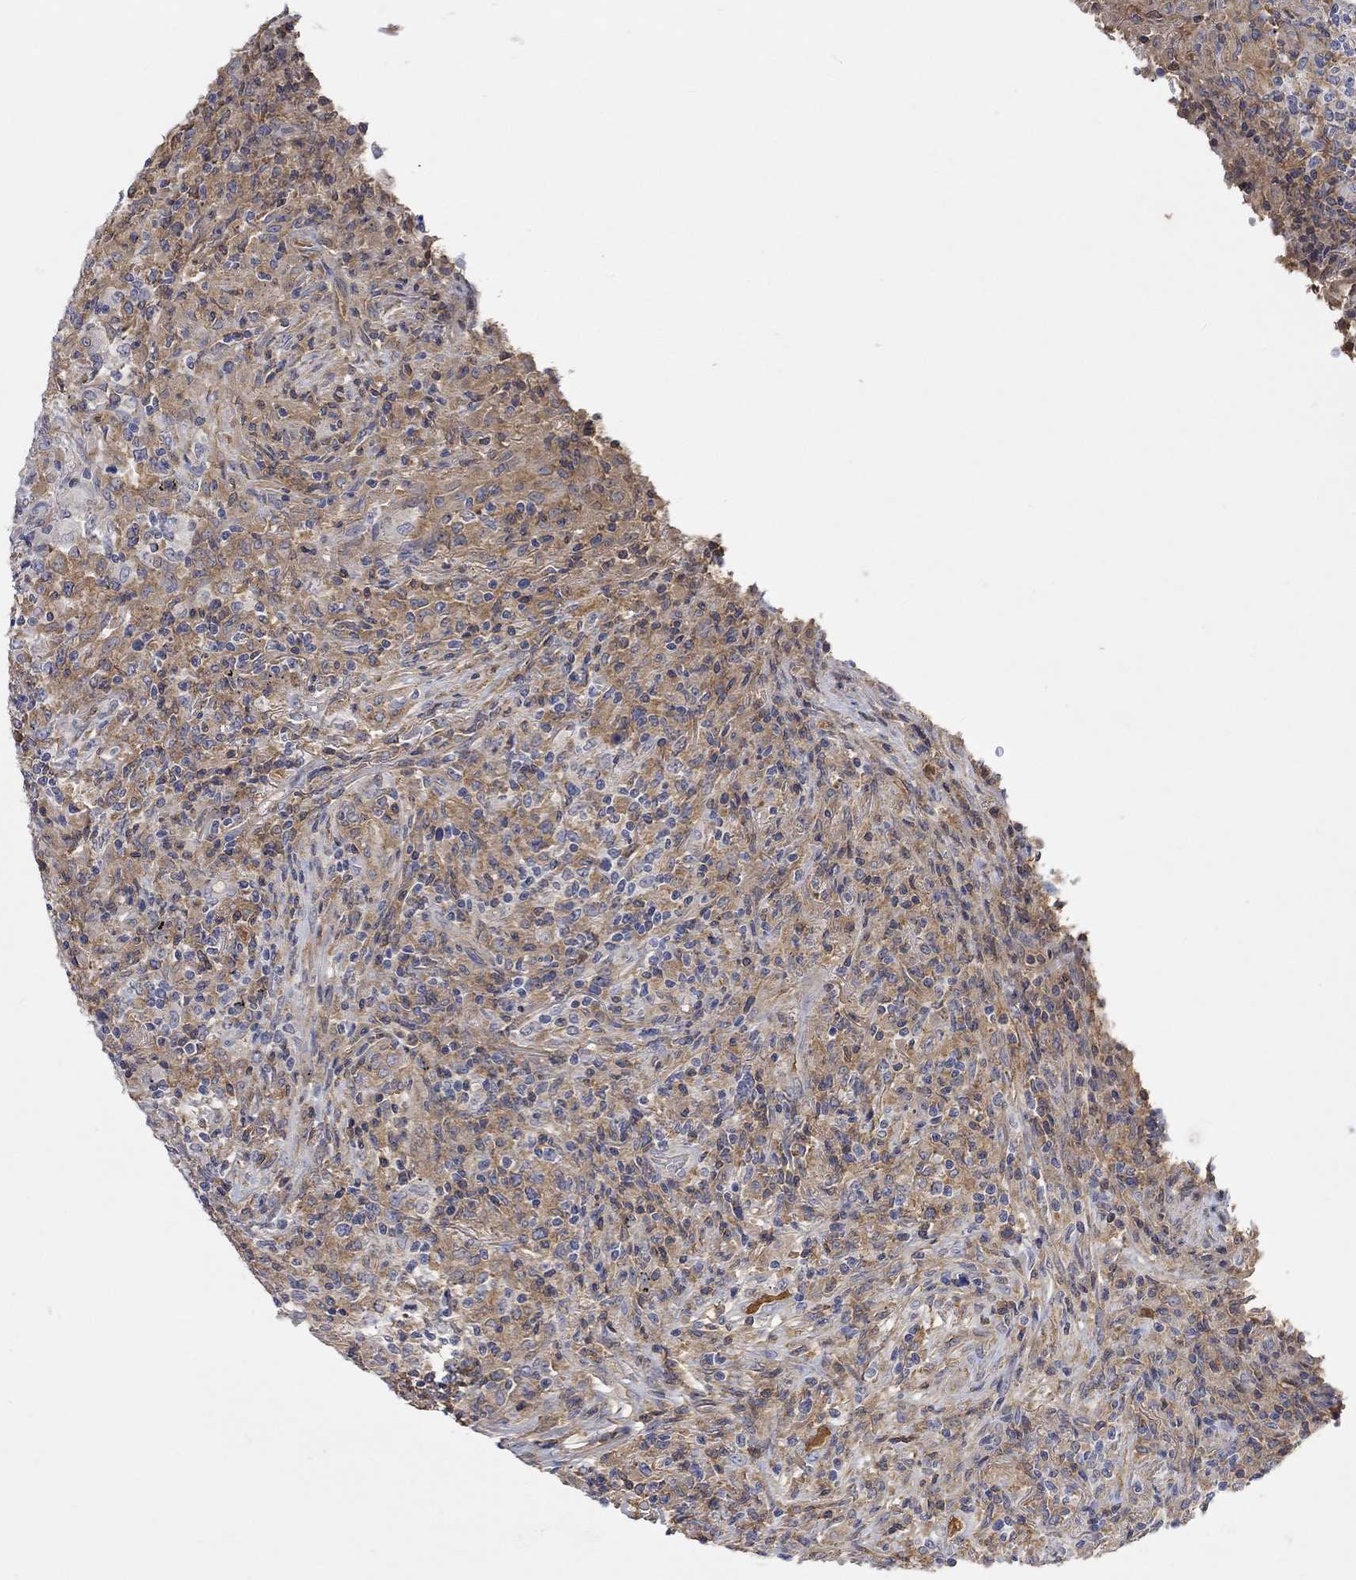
{"staining": {"intensity": "negative", "quantity": "none", "location": "none"}, "tissue": "lymphoma", "cell_type": "Tumor cells", "image_type": "cancer", "snomed": [{"axis": "morphology", "description": "Malignant lymphoma, non-Hodgkin's type, High grade"}, {"axis": "topography", "description": "Lung"}], "caption": "This is an immunohistochemistry (IHC) histopathology image of high-grade malignant lymphoma, non-Hodgkin's type. There is no positivity in tumor cells.", "gene": "MSTN", "patient": {"sex": "male", "age": 79}}